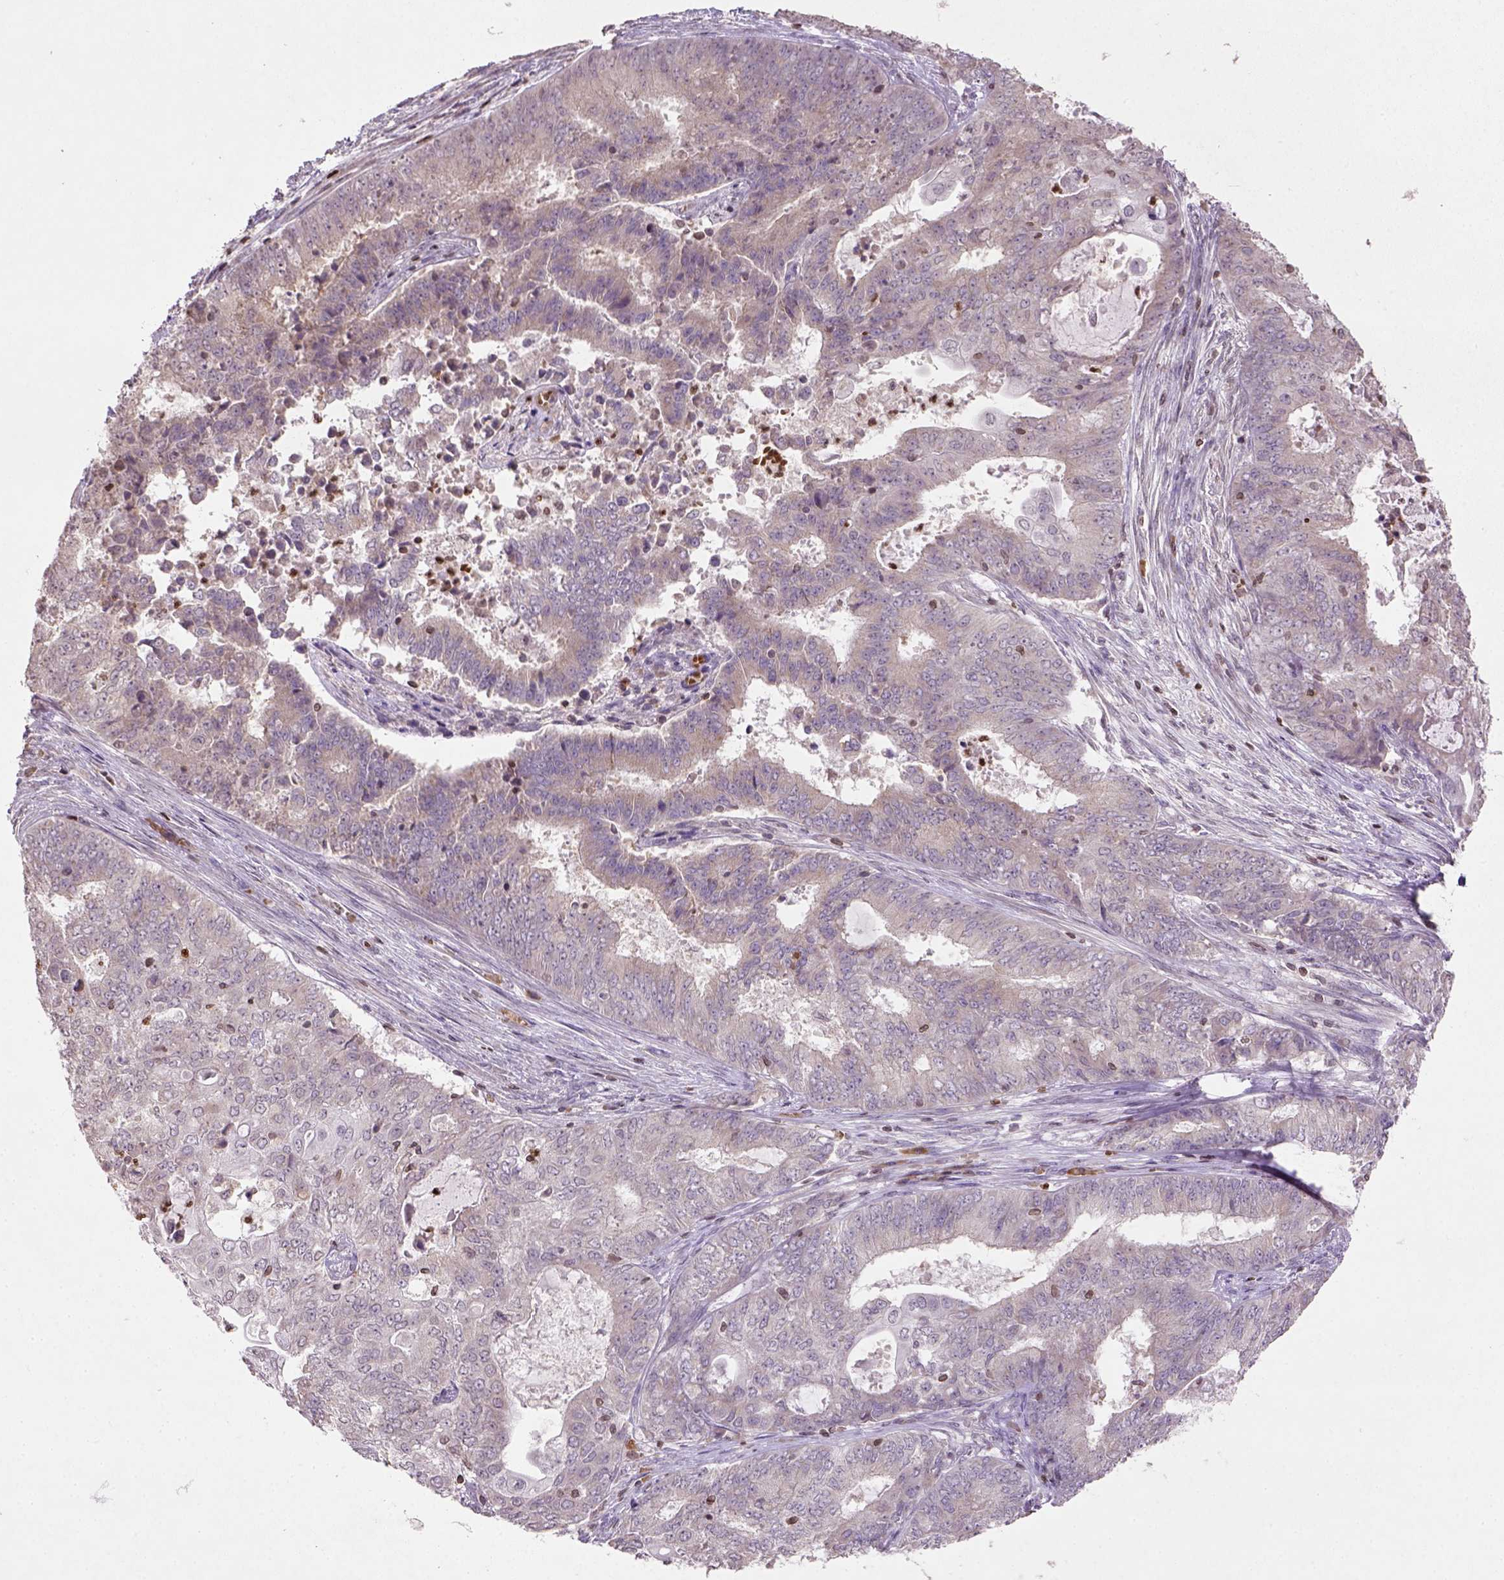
{"staining": {"intensity": "weak", "quantity": ">75%", "location": "cytoplasmic/membranous"}, "tissue": "endometrial cancer", "cell_type": "Tumor cells", "image_type": "cancer", "snomed": [{"axis": "morphology", "description": "Adenocarcinoma, NOS"}, {"axis": "topography", "description": "Endometrium"}], "caption": "Immunohistochemical staining of adenocarcinoma (endometrial) demonstrates low levels of weak cytoplasmic/membranous expression in approximately >75% of tumor cells.", "gene": "NUDT3", "patient": {"sex": "female", "age": 62}}